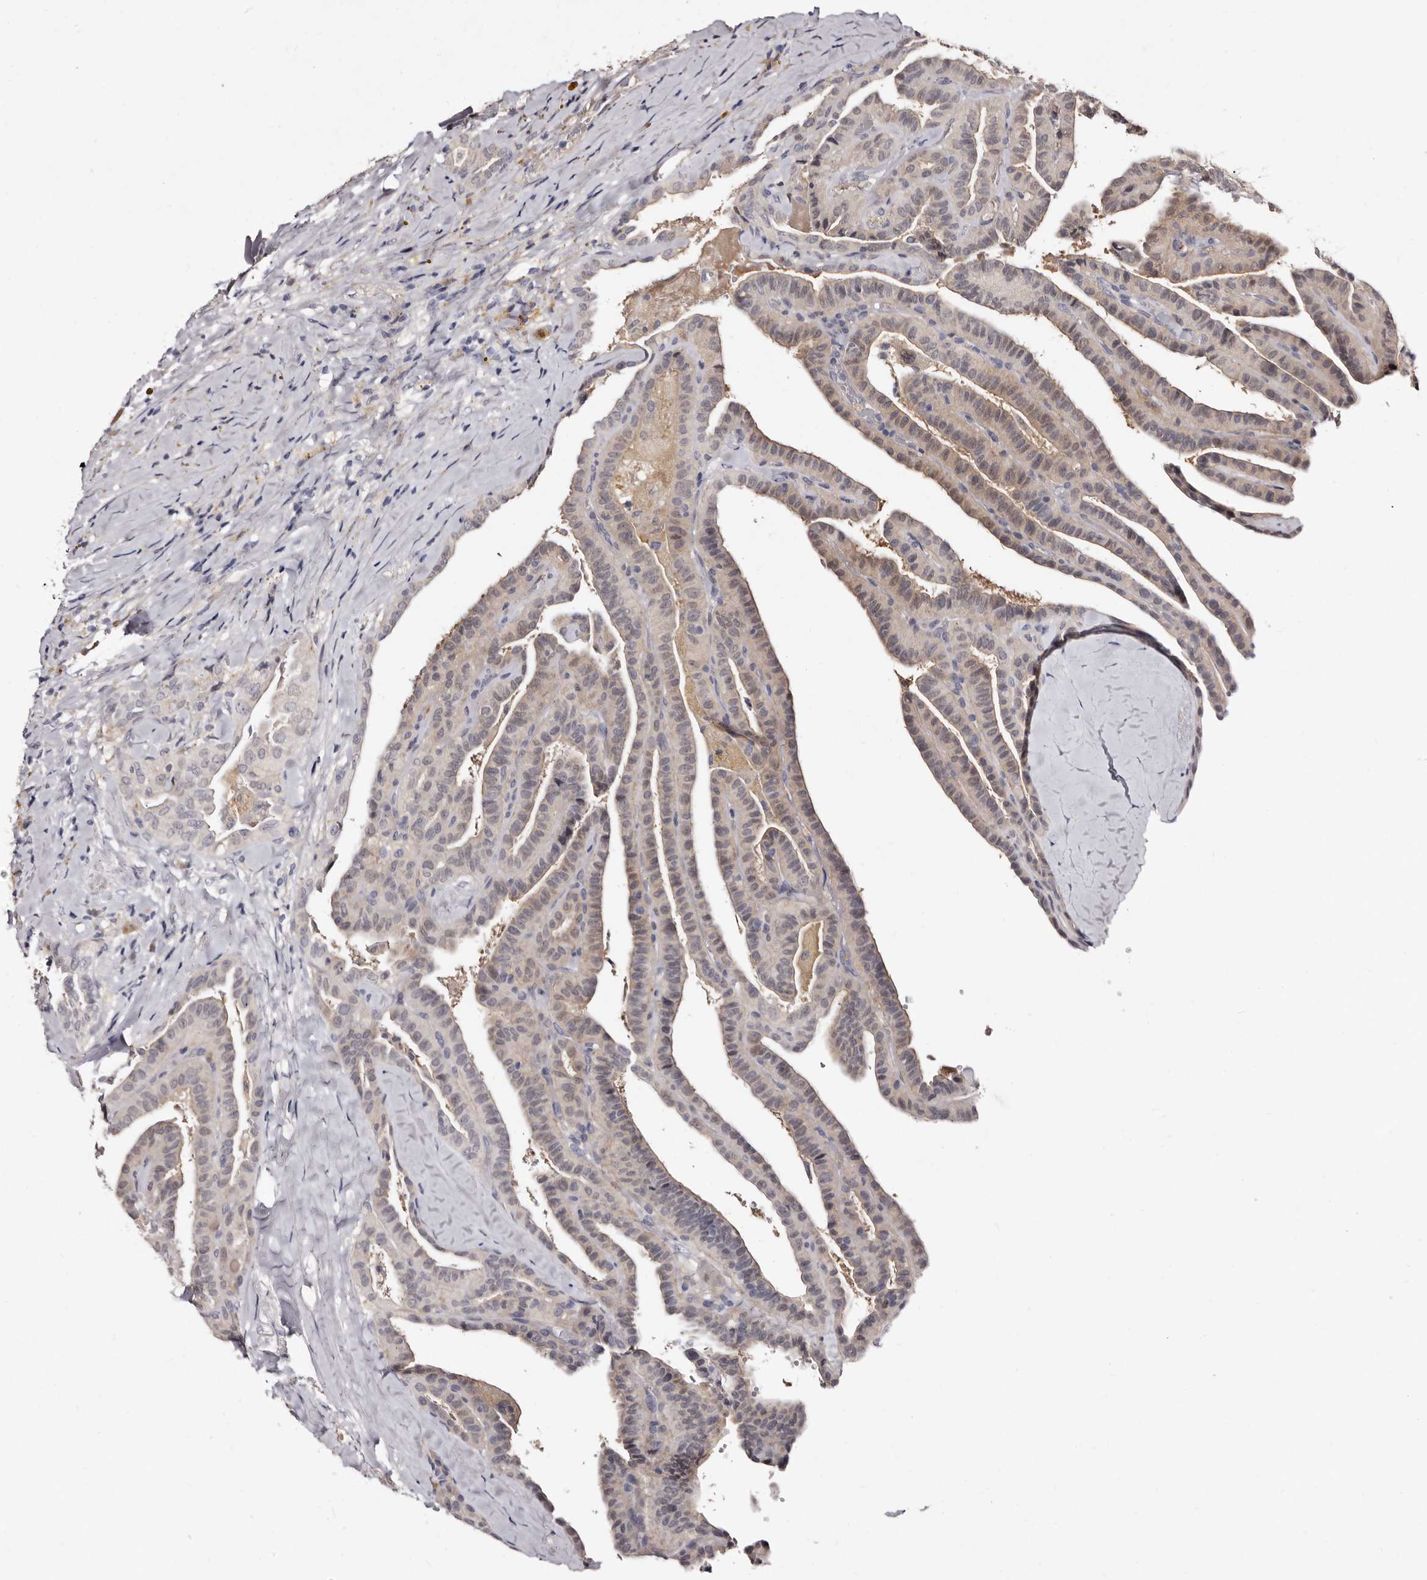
{"staining": {"intensity": "weak", "quantity": "<25%", "location": "cytoplasmic/membranous"}, "tissue": "thyroid cancer", "cell_type": "Tumor cells", "image_type": "cancer", "snomed": [{"axis": "morphology", "description": "Papillary adenocarcinoma, NOS"}, {"axis": "topography", "description": "Thyroid gland"}], "caption": "Histopathology image shows no significant protein staining in tumor cells of thyroid cancer.", "gene": "LANCL2", "patient": {"sex": "male", "age": 77}}